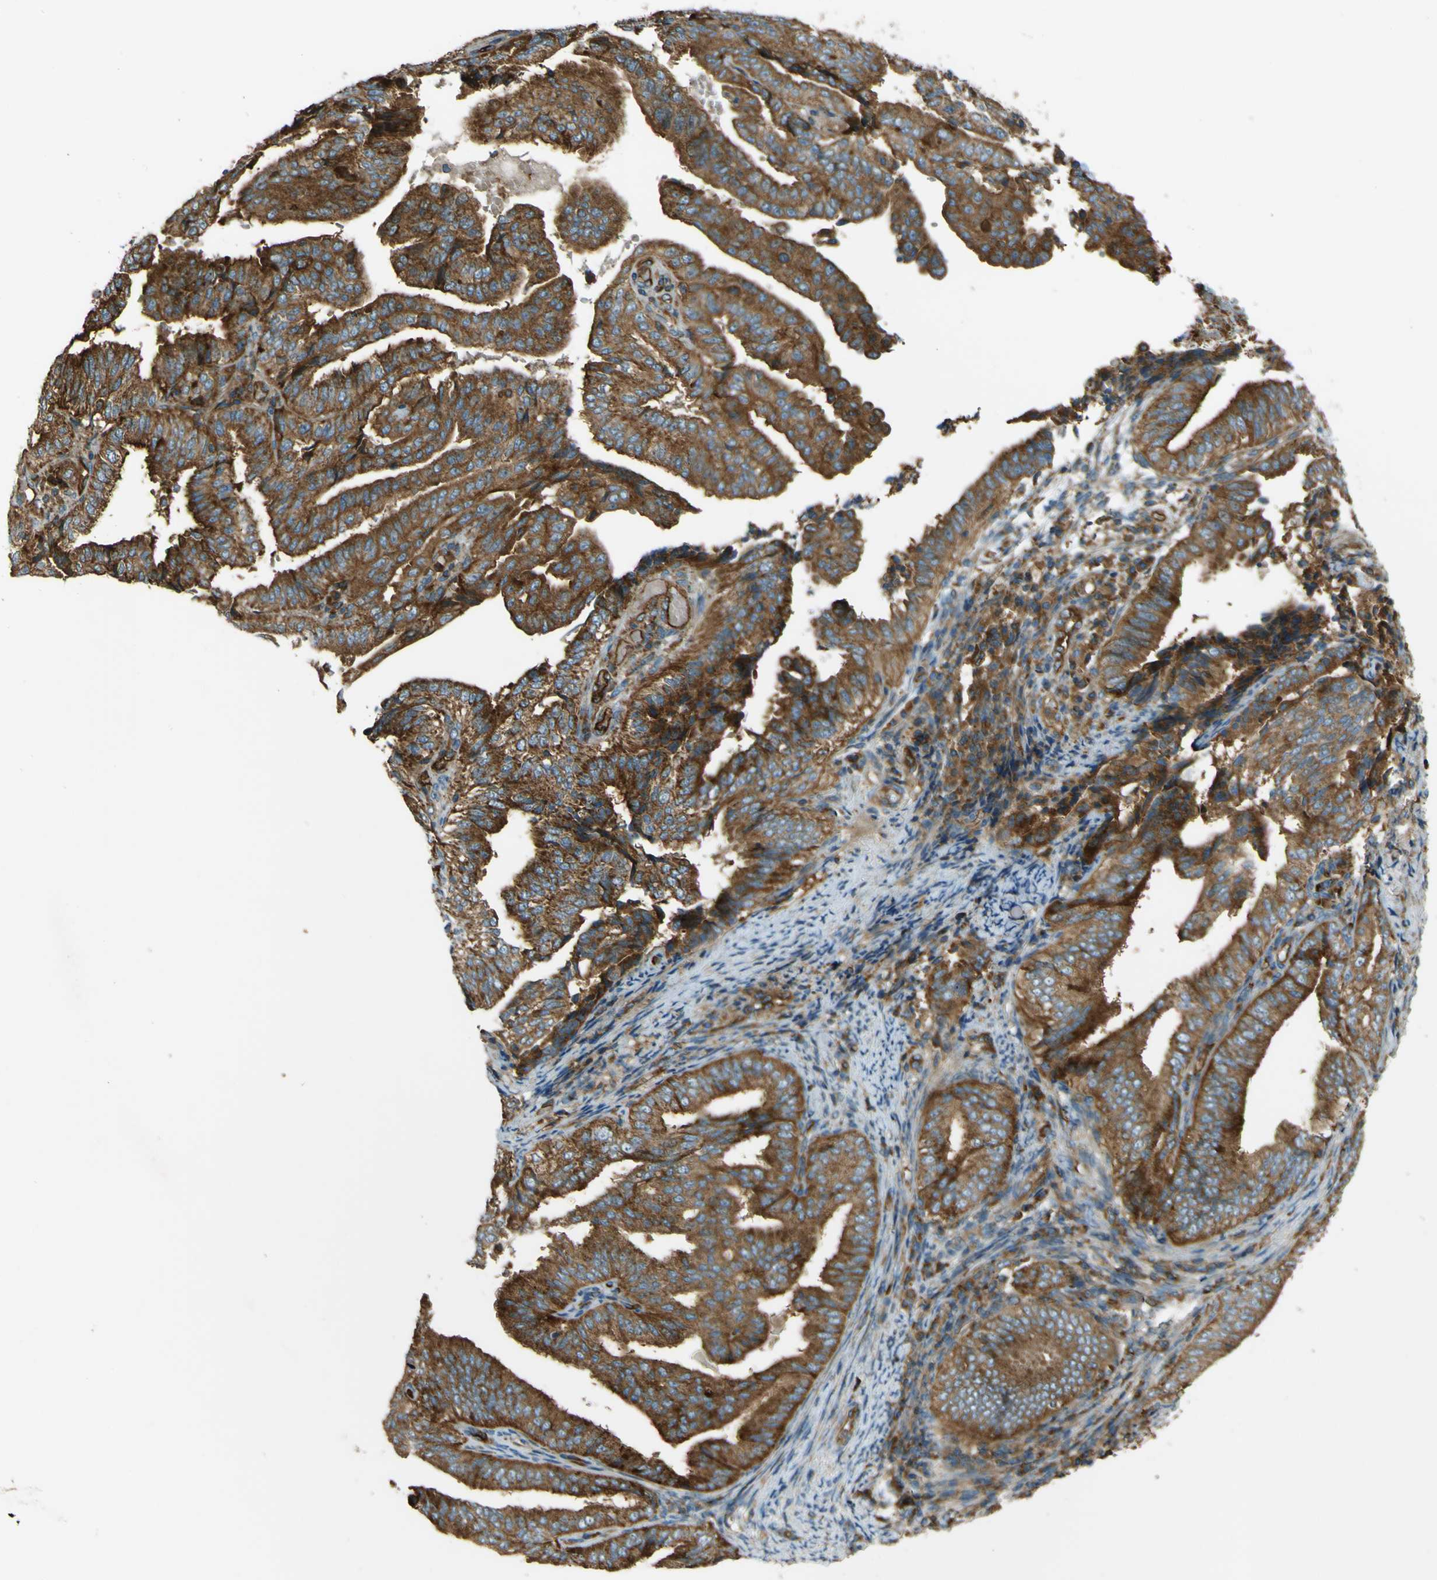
{"staining": {"intensity": "strong", "quantity": ">75%", "location": "cytoplasmic/membranous"}, "tissue": "endometrial cancer", "cell_type": "Tumor cells", "image_type": "cancer", "snomed": [{"axis": "morphology", "description": "Adenocarcinoma, NOS"}, {"axis": "topography", "description": "Endometrium"}], "caption": "DAB immunohistochemical staining of human endometrial cancer demonstrates strong cytoplasmic/membranous protein staining in approximately >75% of tumor cells.", "gene": "DNAJC5", "patient": {"sex": "female", "age": 58}}